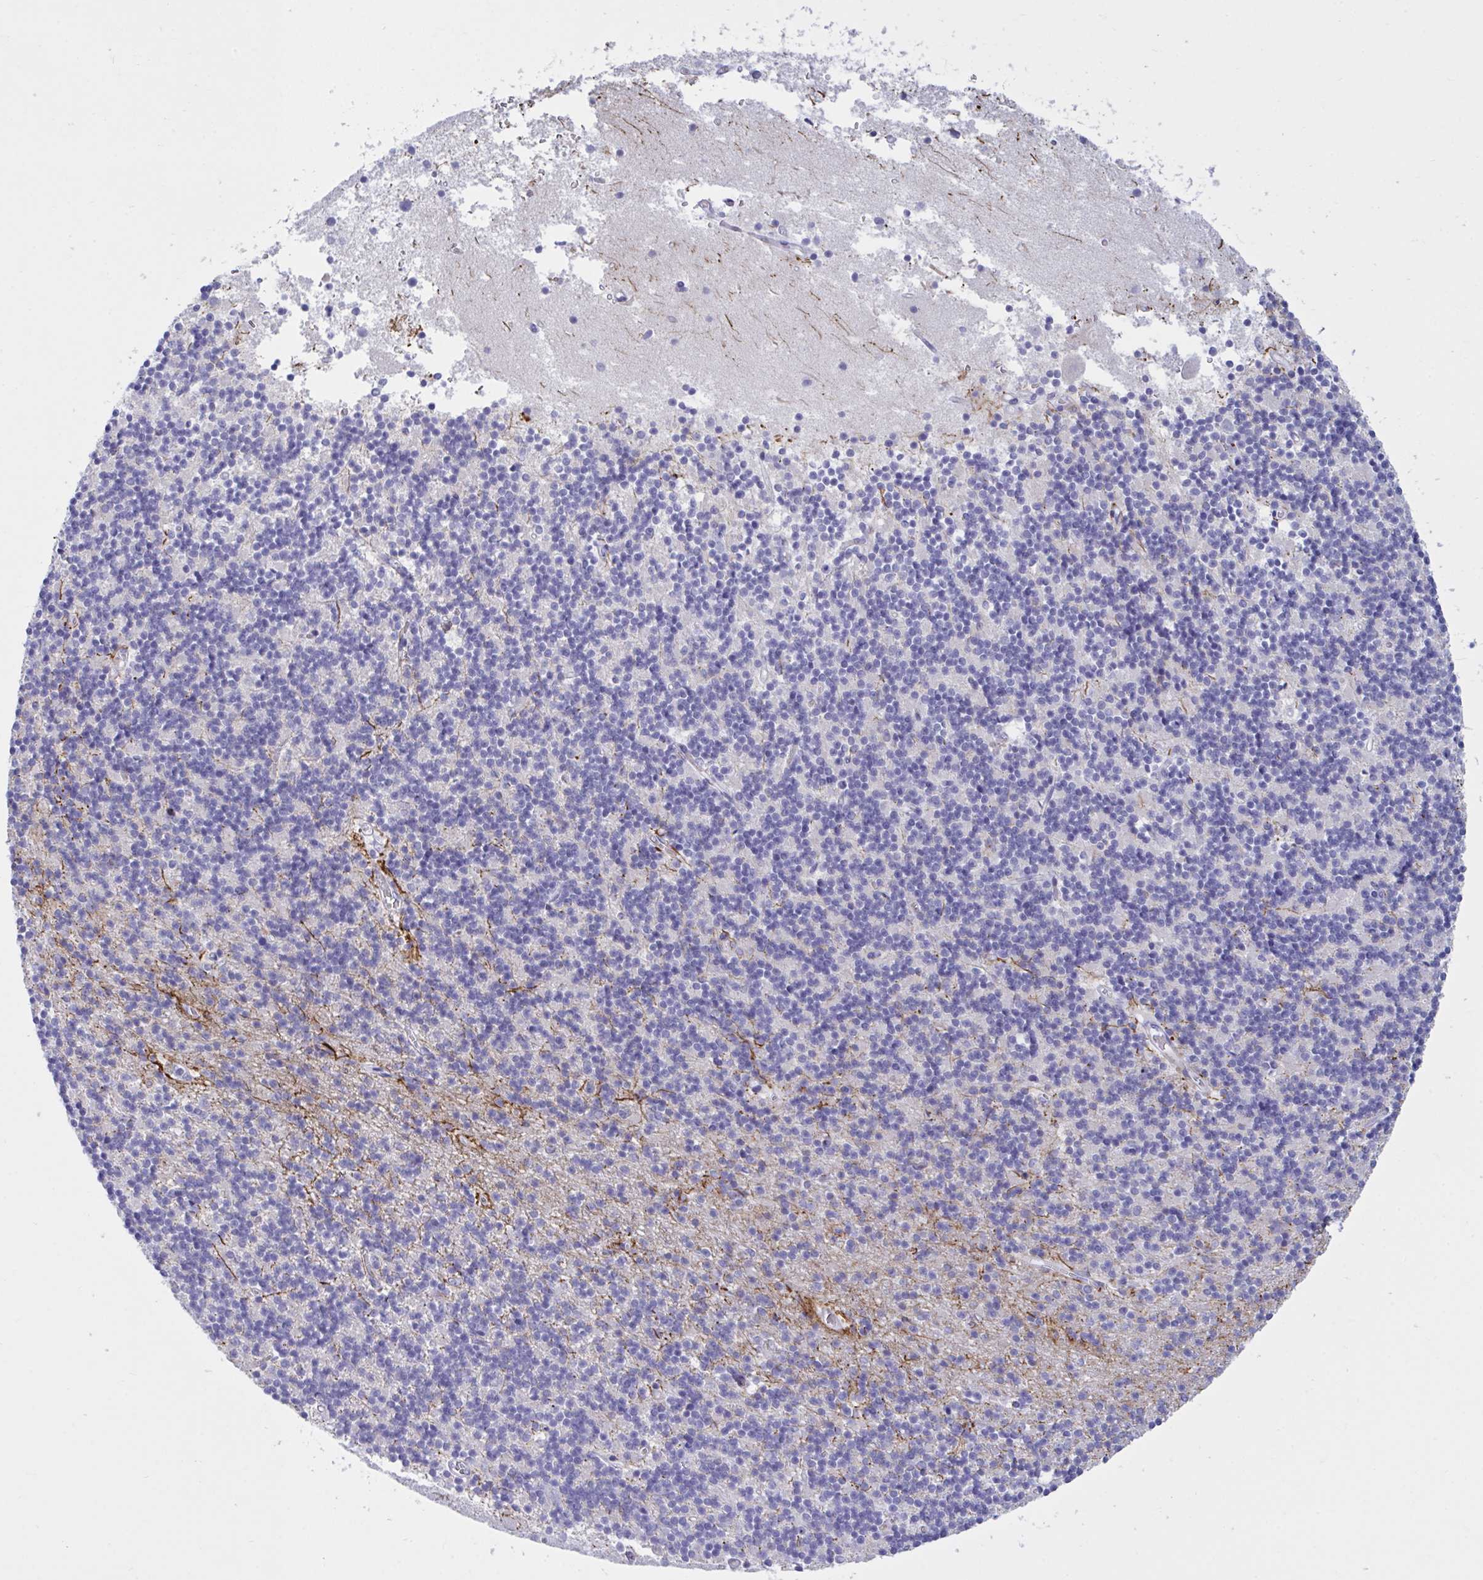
{"staining": {"intensity": "negative", "quantity": "none", "location": "none"}, "tissue": "cerebellum", "cell_type": "Cells in granular layer", "image_type": "normal", "snomed": [{"axis": "morphology", "description": "Normal tissue, NOS"}, {"axis": "topography", "description": "Cerebellum"}], "caption": "This is an IHC photomicrograph of unremarkable cerebellum. There is no expression in cells in granular layer.", "gene": "OXLD1", "patient": {"sex": "male", "age": 54}}